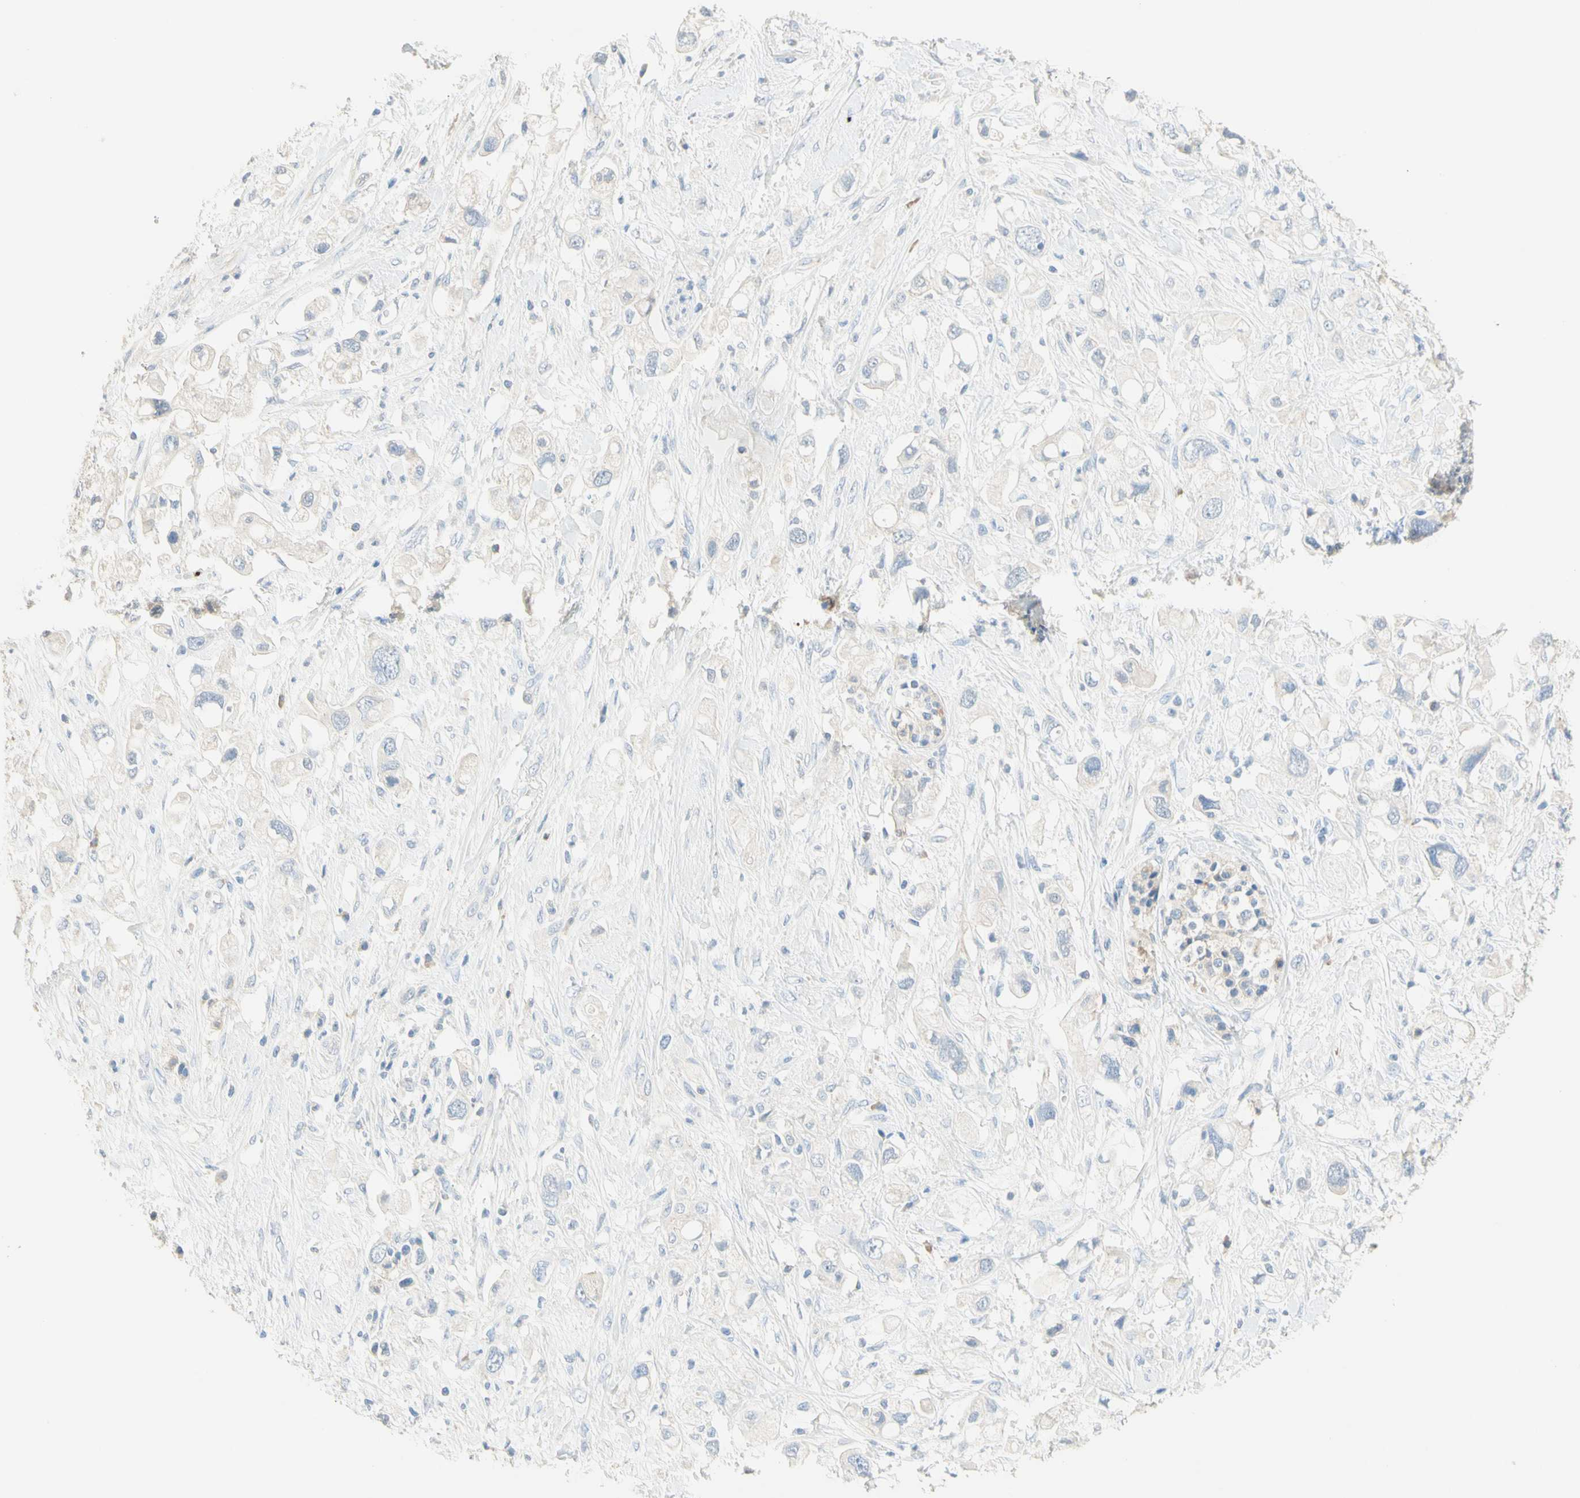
{"staining": {"intensity": "negative", "quantity": "none", "location": "none"}, "tissue": "pancreatic cancer", "cell_type": "Tumor cells", "image_type": "cancer", "snomed": [{"axis": "morphology", "description": "Adenocarcinoma, NOS"}, {"axis": "topography", "description": "Pancreas"}], "caption": "This is an immunohistochemistry (IHC) histopathology image of human pancreatic adenocarcinoma. There is no positivity in tumor cells.", "gene": "NECTIN4", "patient": {"sex": "female", "age": 56}}